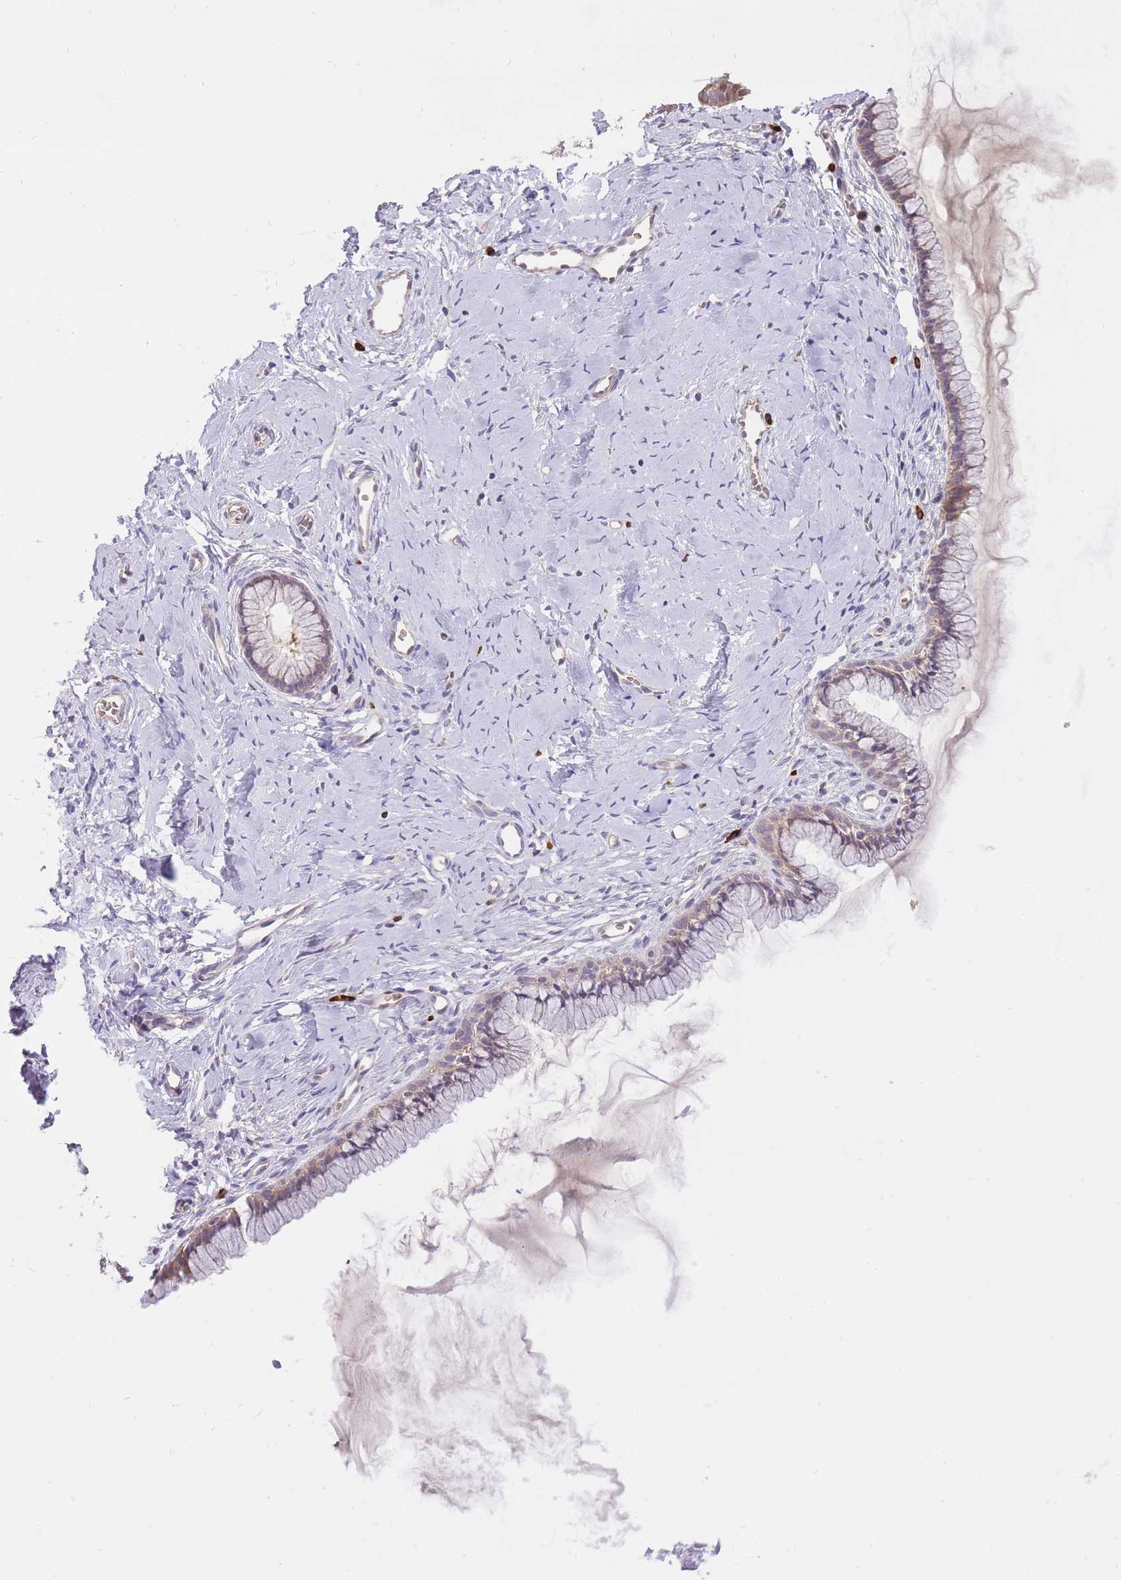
{"staining": {"intensity": "weak", "quantity": "25%-75%", "location": "cytoplasmic/membranous"}, "tissue": "cervix", "cell_type": "Glandular cells", "image_type": "normal", "snomed": [{"axis": "morphology", "description": "Normal tissue, NOS"}, {"axis": "topography", "description": "Cervix"}], "caption": "Cervix stained for a protein shows weak cytoplasmic/membranous positivity in glandular cells. Nuclei are stained in blue.", "gene": "PREP", "patient": {"sex": "female", "age": 40}}